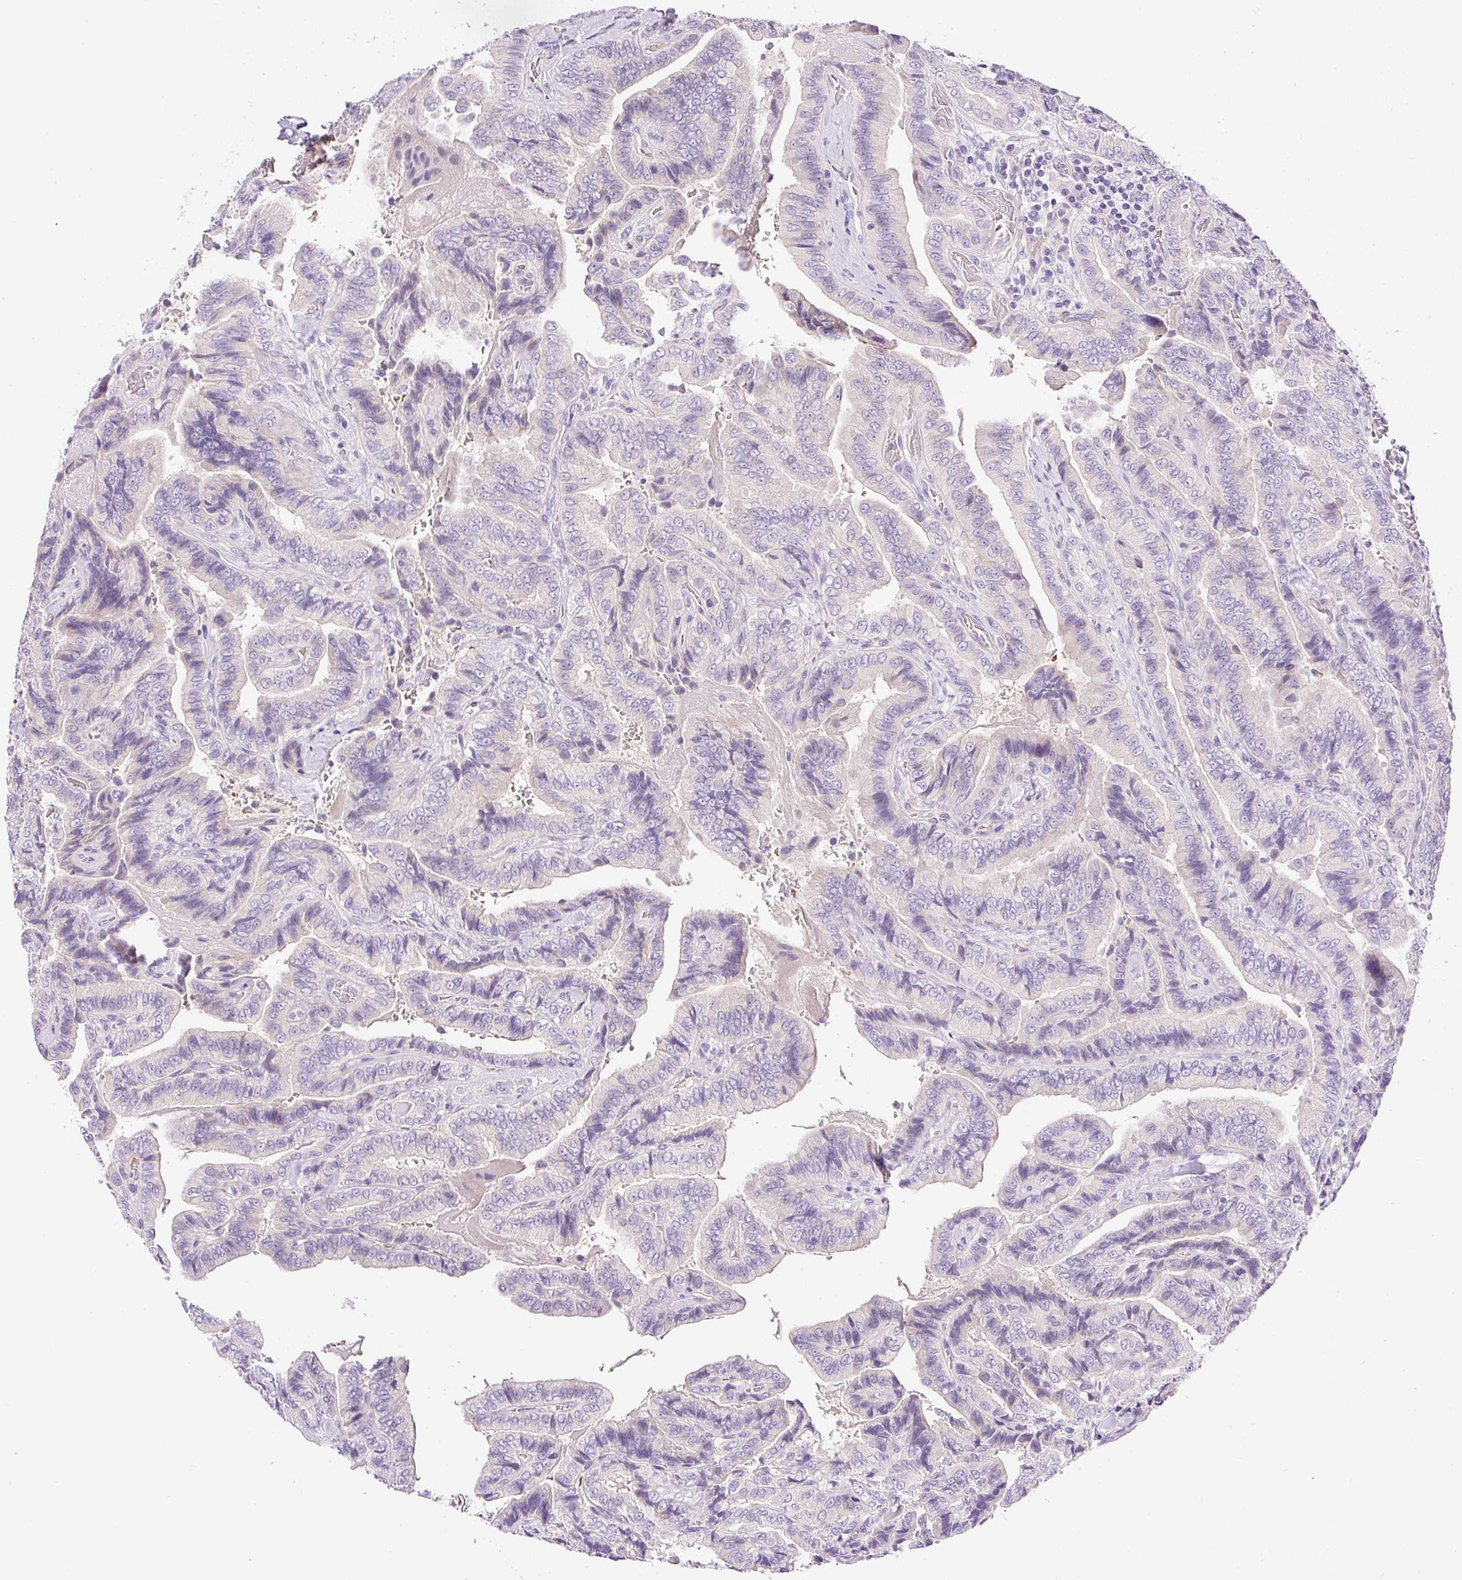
{"staining": {"intensity": "negative", "quantity": "none", "location": "none"}, "tissue": "thyroid cancer", "cell_type": "Tumor cells", "image_type": "cancer", "snomed": [{"axis": "morphology", "description": "Papillary adenocarcinoma, NOS"}, {"axis": "topography", "description": "Thyroid gland"}], "caption": "Papillary adenocarcinoma (thyroid) was stained to show a protein in brown. There is no significant positivity in tumor cells. The staining was performed using DAB (3,3'-diaminobenzidine) to visualize the protein expression in brown, while the nuclei were stained in blue with hematoxylin (Magnification: 20x).", "gene": "LHFPL5", "patient": {"sex": "male", "age": 61}}